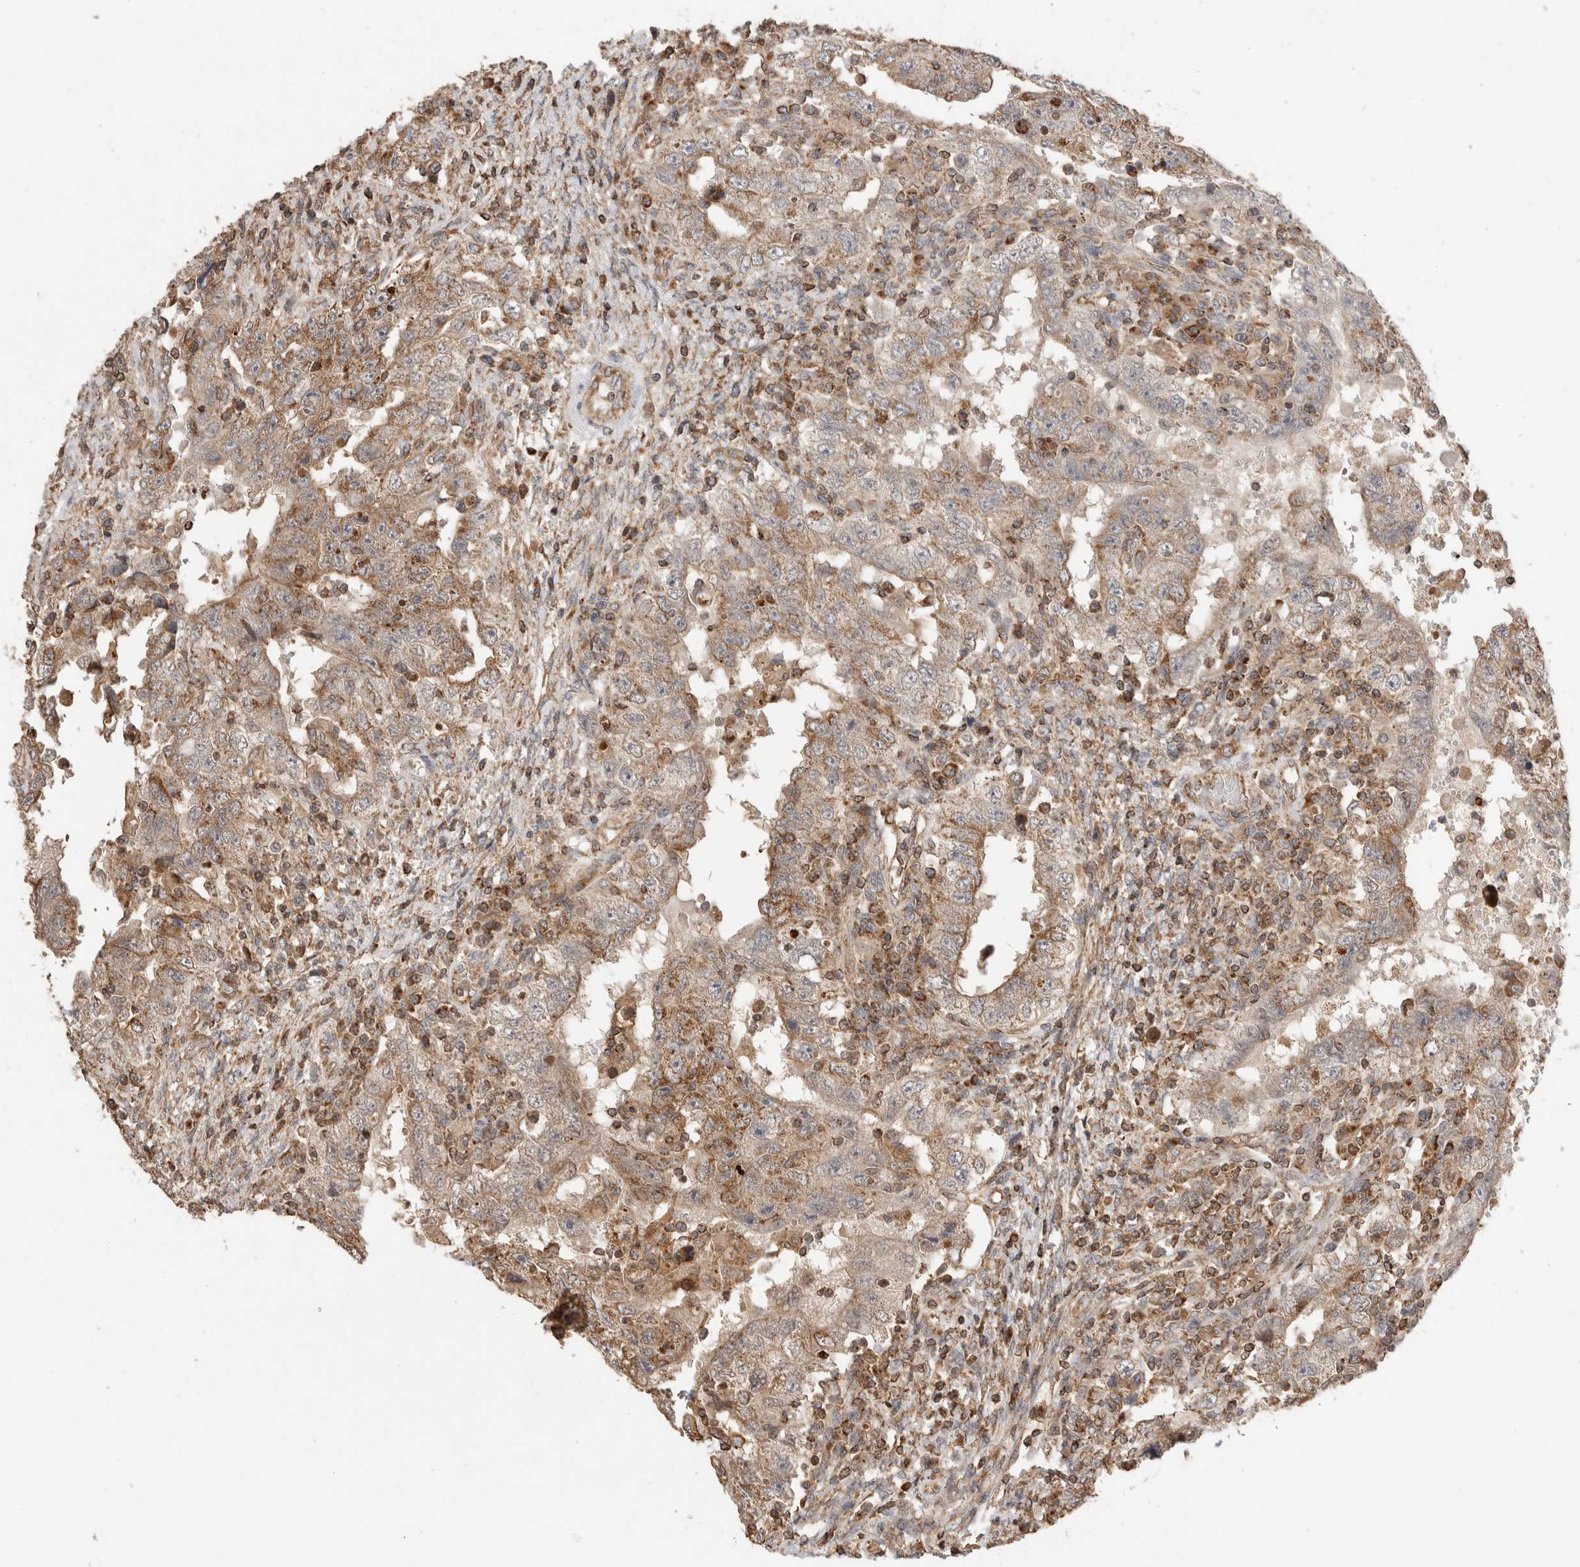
{"staining": {"intensity": "moderate", "quantity": "25%-75%", "location": "cytoplasmic/membranous"}, "tissue": "testis cancer", "cell_type": "Tumor cells", "image_type": "cancer", "snomed": [{"axis": "morphology", "description": "Carcinoma, Embryonal, NOS"}, {"axis": "topography", "description": "Testis"}], "caption": "A brown stain labels moderate cytoplasmic/membranous positivity of a protein in human embryonal carcinoma (testis) tumor cells. (Brightfield microscopy of DAB IHC at high magnification).", "gene": "IMMP2L", "patient": {"sex": "male", "age": 26}}